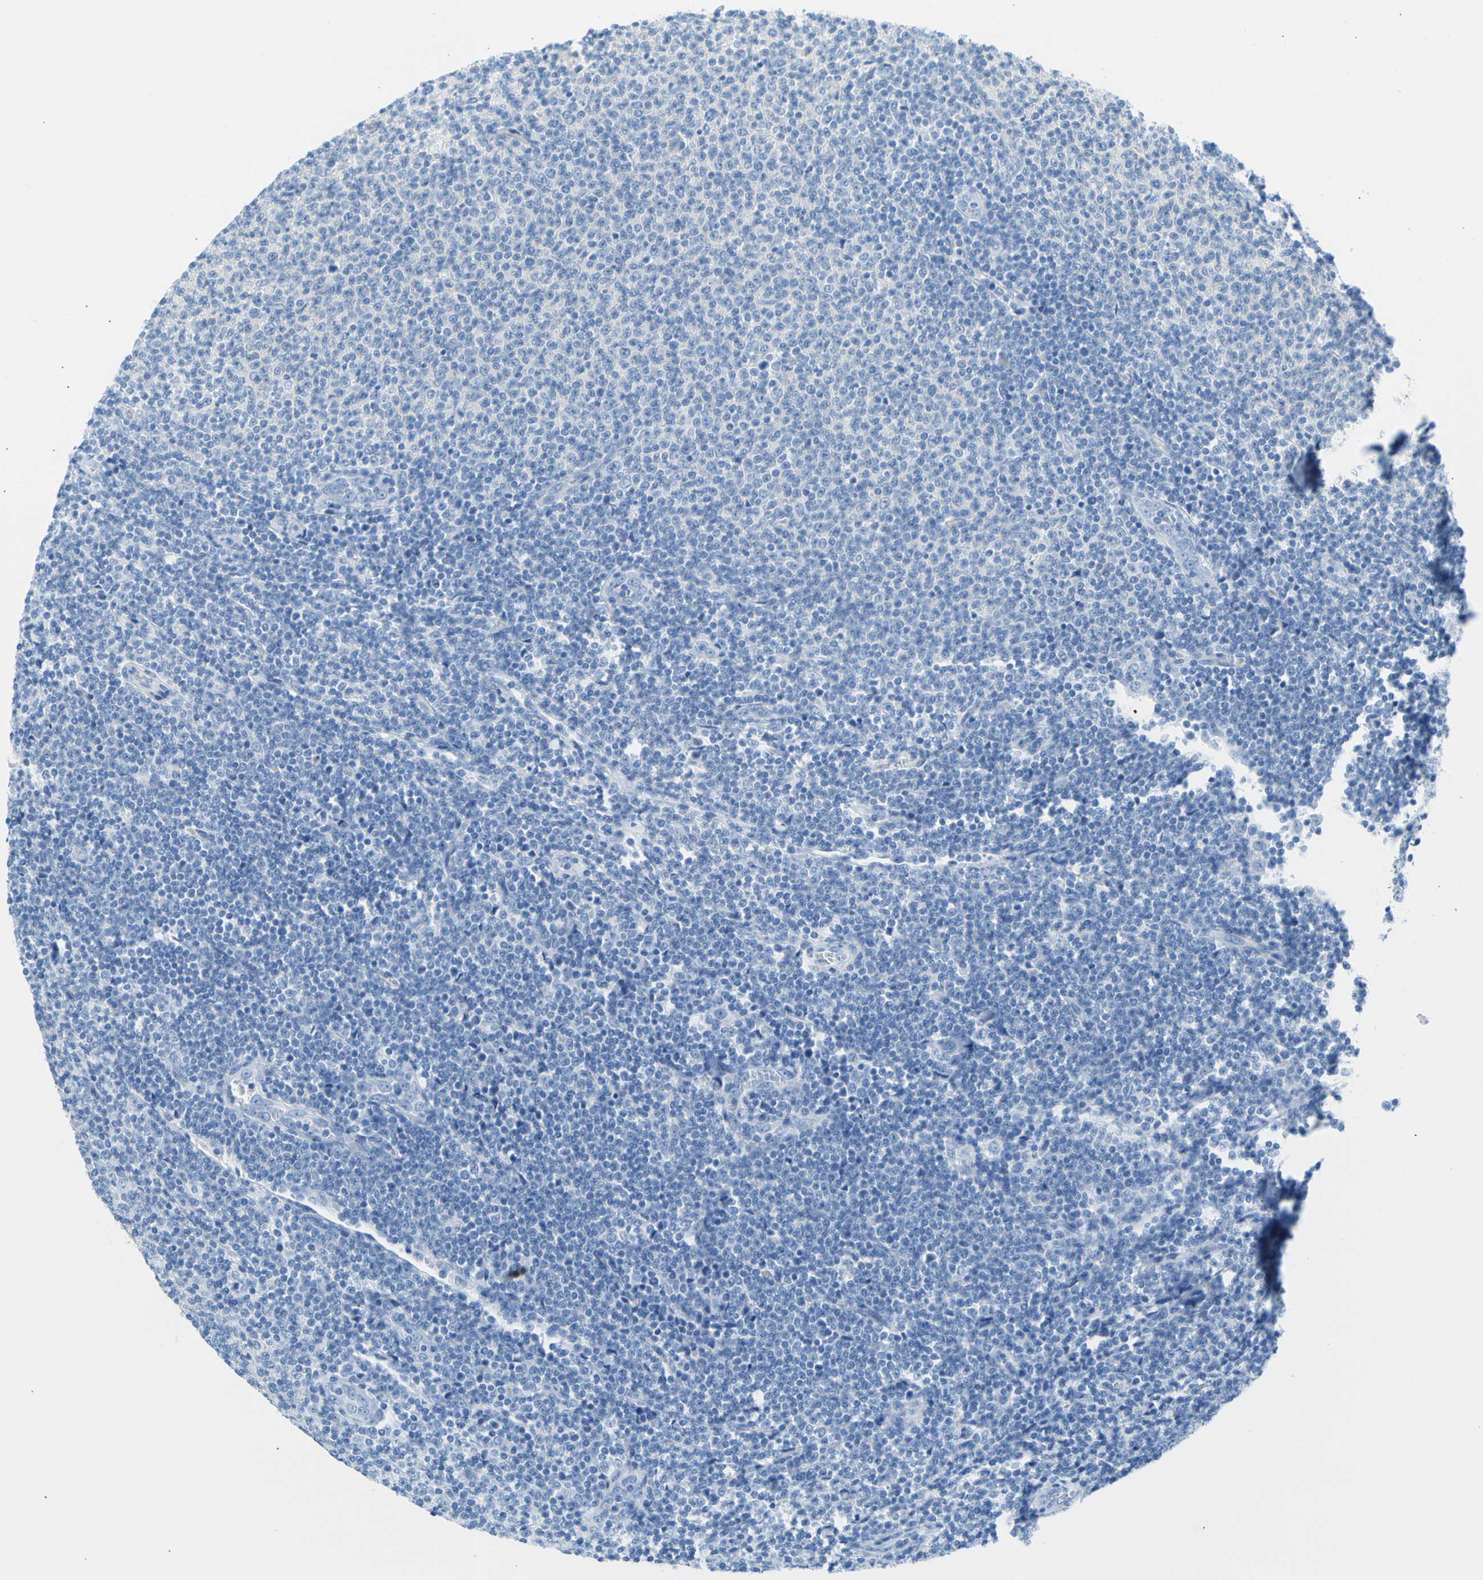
{"staining": {"intensity": "negative", "quantity": "none", "location": "none"}, "tissue": "lymphoma", "cell_type": "Tumor cells", "image_type": "cancer", "snomed": [{"axis": "morphology", "description": "Malignant lymphoma, non-Hodgkin's type, Low grade"}, {"axis": "topography", "description": "Lymph node"}], "caption": "Immunohistochemistry of malignant lymphoma, non-Hodgkin's type (low-grade) shows no expression in tumor cells.", "gene": "CEL", "patient": {"sex": "male", "age": 66}}